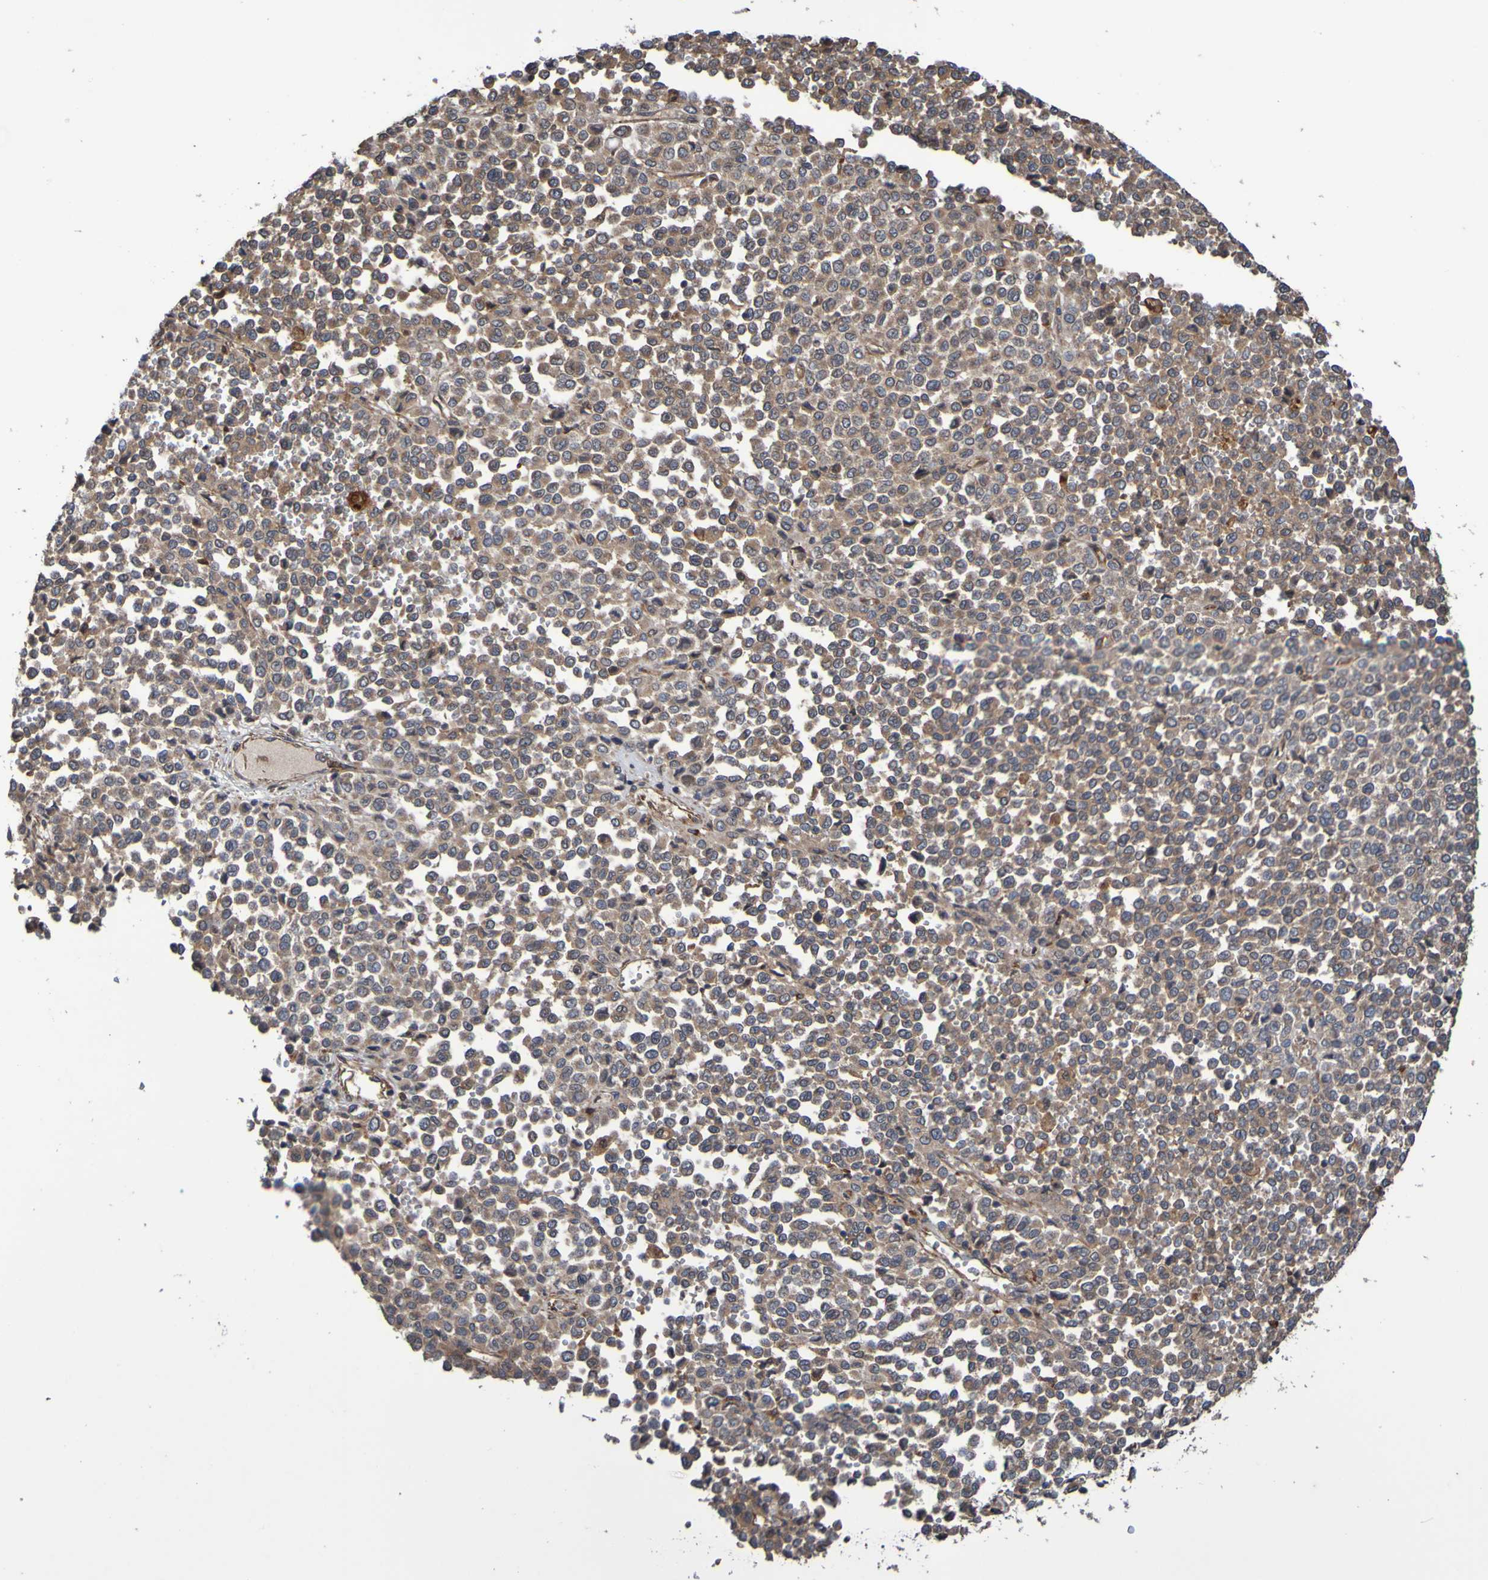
{"staining": {"intensity": "weak", "quantity": ">75%", "location": "cytoplasmic/membranous"}, "tissue": "melanoma", "cell_type": "Tumor cells", "image_type": "cancer", "snomed": [{"axis": "morphology", "description": "Malignant melanoma, Metastatic site"}, {"axis": "topography", "description": "Pancreas"}], "caption": "Weak cytoplasmic/membranous protein expression is seen in about >75% of tumor cells in malignant melanoma (metastatic site).", "gene": "UCN", "patient": {"sex": "female", "age": 30}}